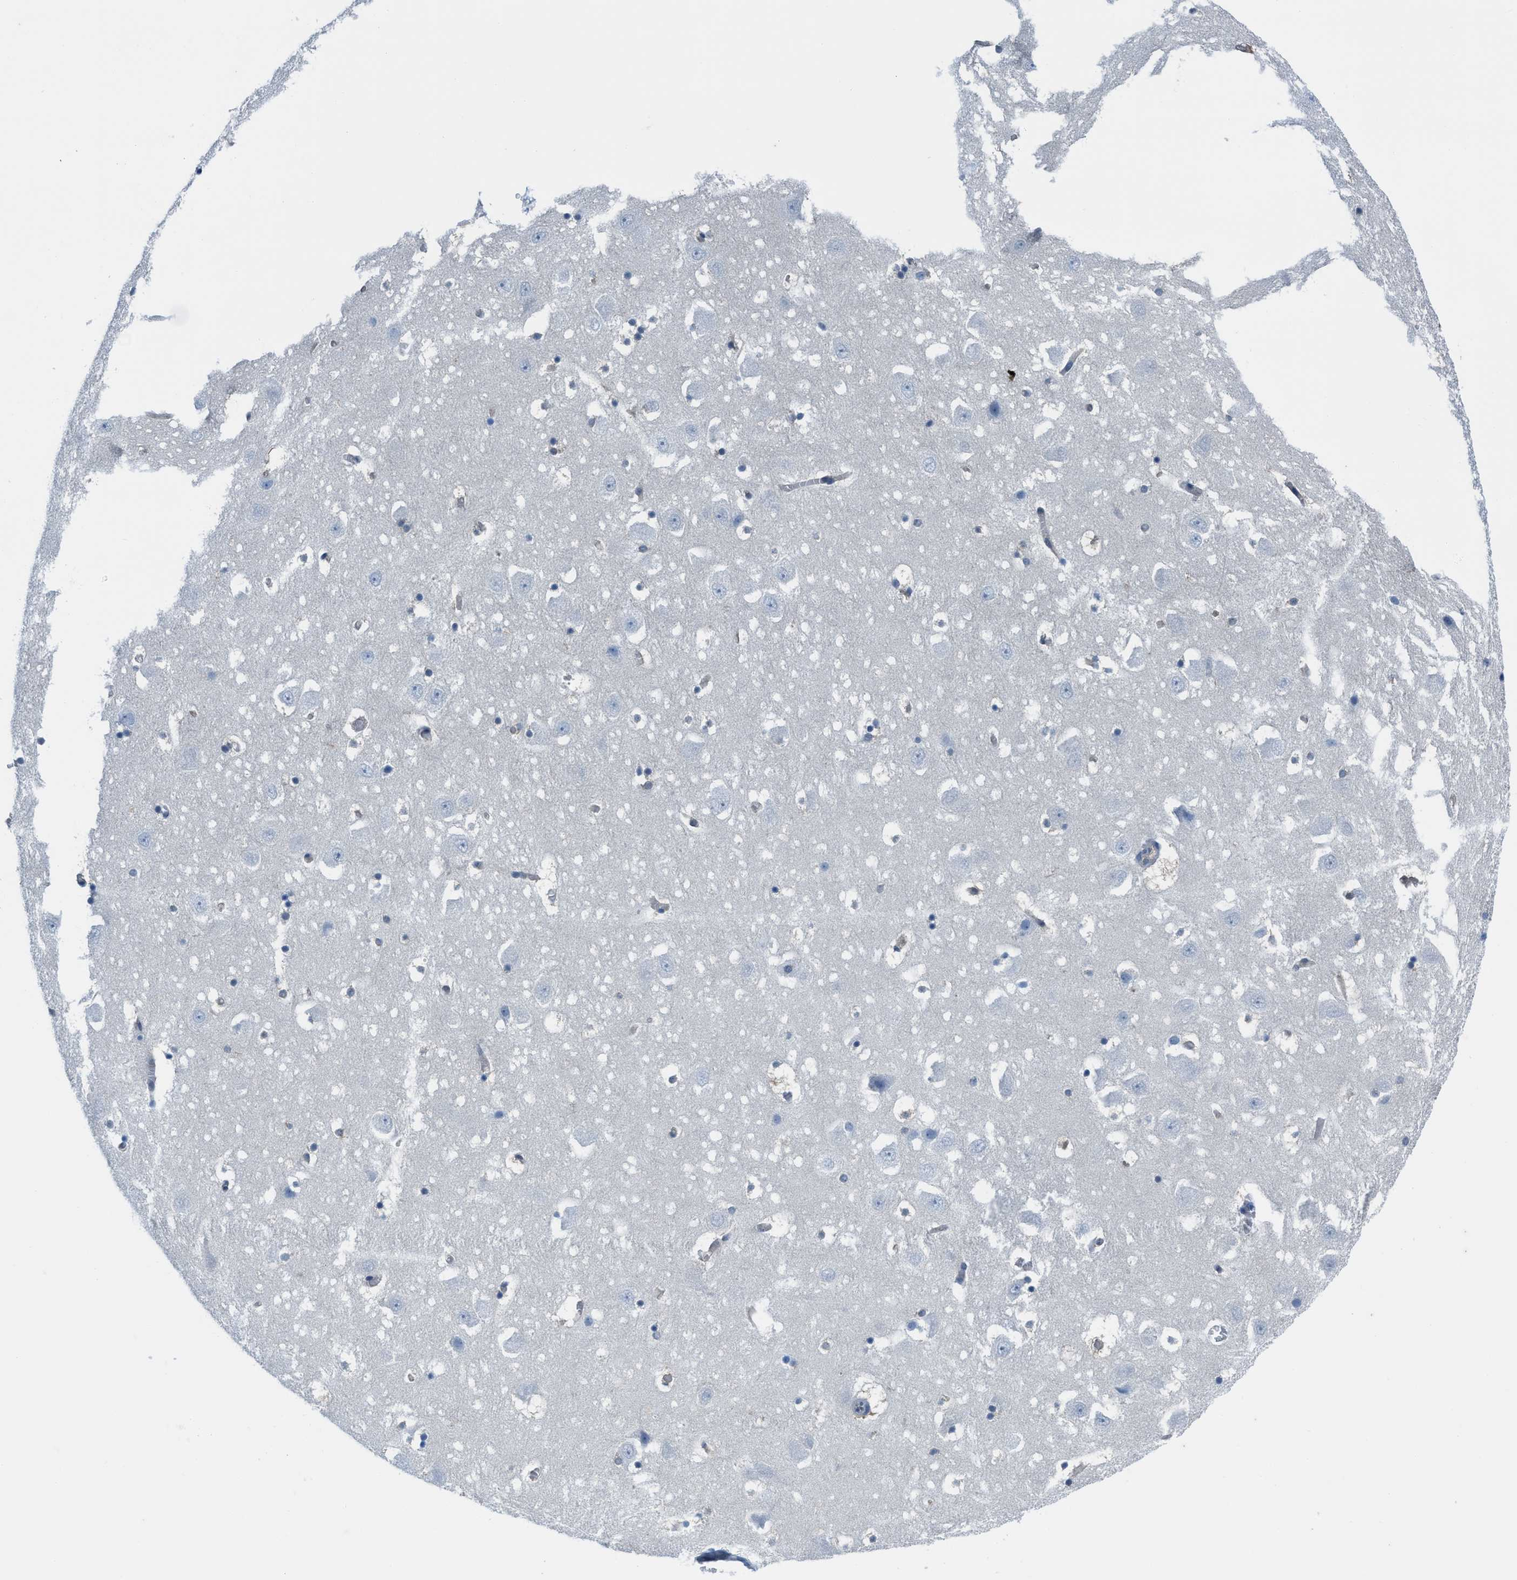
{"staining": {"intensity": "negative", "quantity": "none", "location": "none"}, "tissue": "hippocampus", "cell_type": "Glial cells", "image_type": "normal", "snomed": [{"axis": "morphology", "description": "Normal tissue, NOS"}, {"axis": "topography", "description": "Hippocampus"}], "caption": "The image reveals no staining of glial cells in benign hippocampus. (DAB IHC with hematoxylin counter stain).", "gene": "NUDT5", "patient": {"sex": "male", "age": 45}}